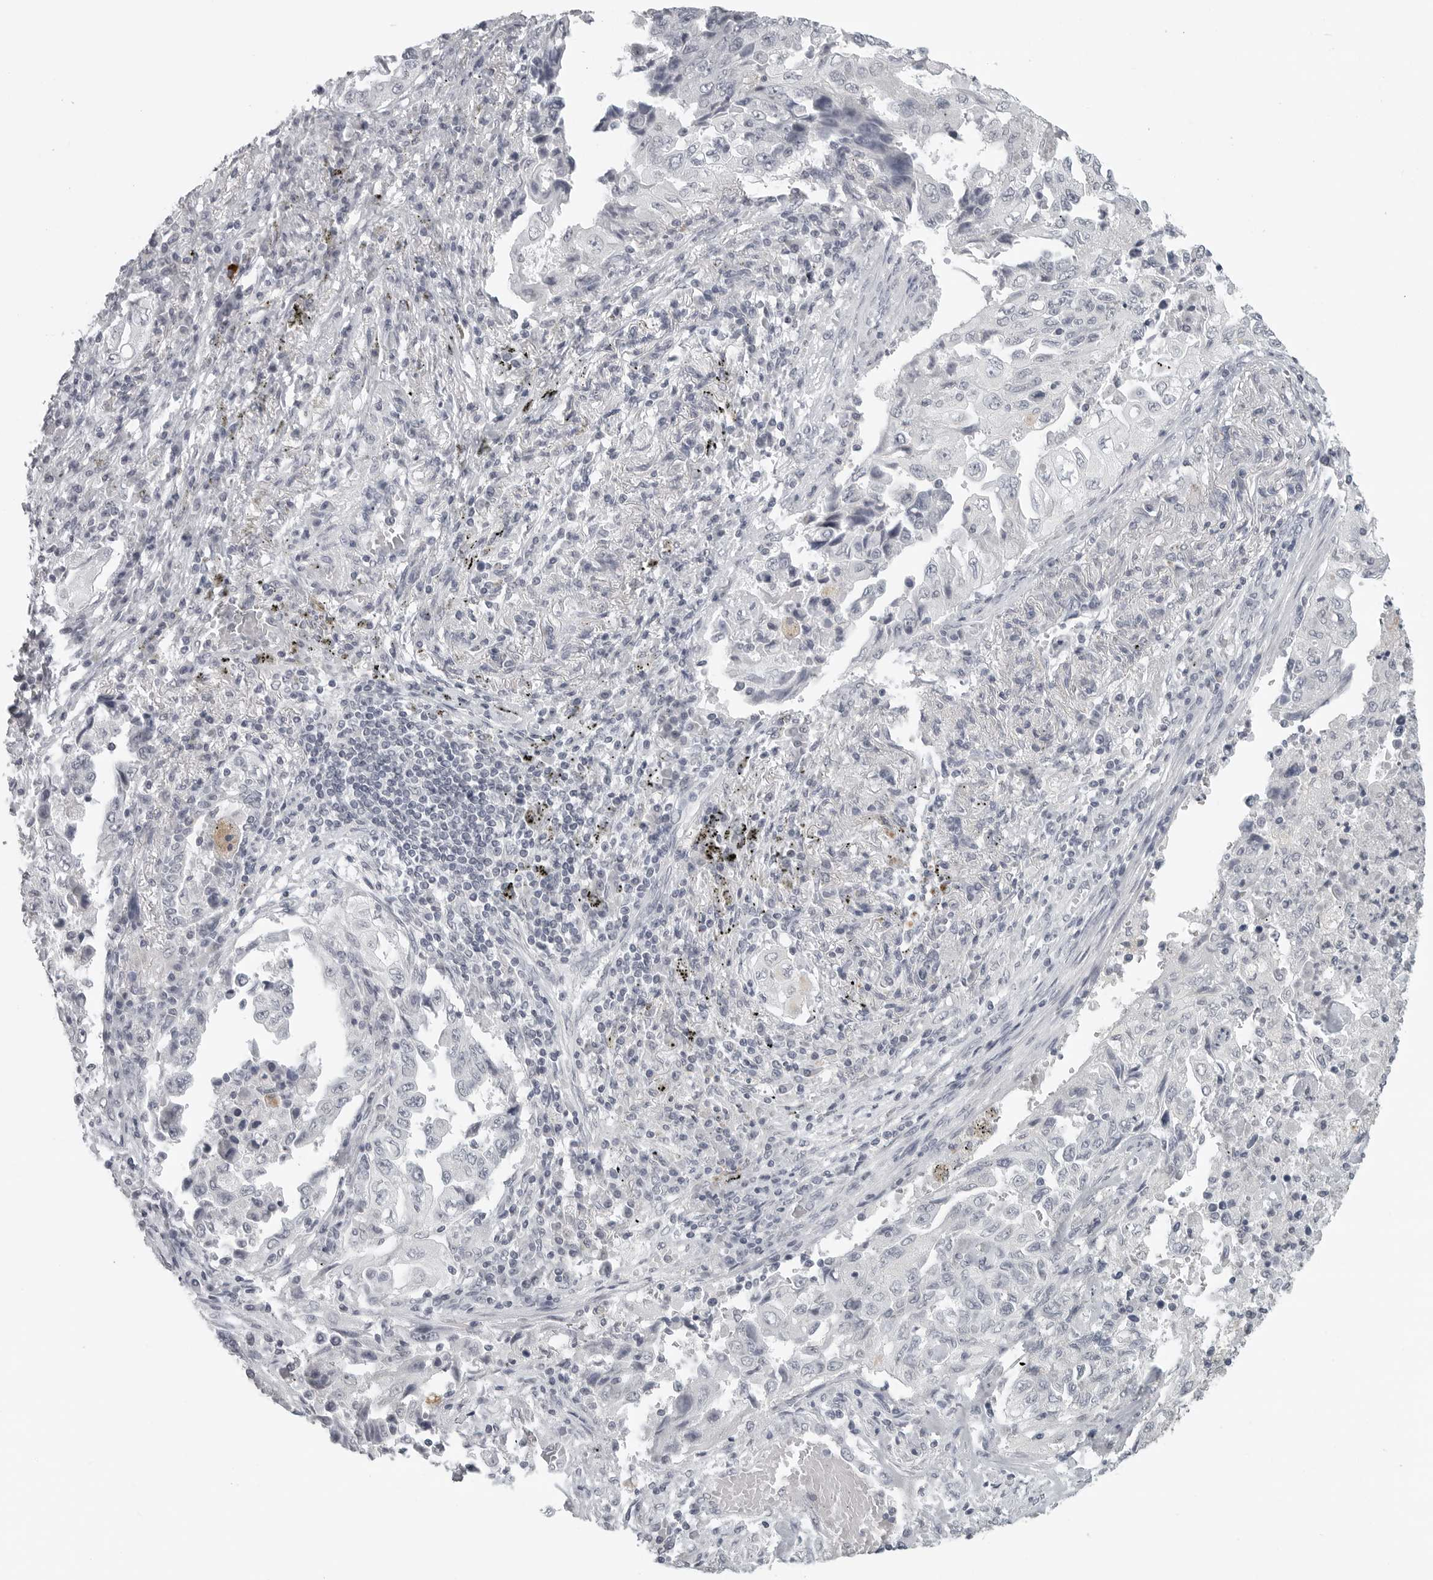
{"staining": {"intensity": "negative", "quantity": "none", "location": "none"}, "tissue": "lung cancer", "cell_type": "Tumor cells", "image_type": "cancer", "snomed": [{"axis": "morphology", "description": "Adenocarcinoma, NOS"}, {"axis": "topography", "description": "Lung"}], "caption": "Immunohistochemistry micrograph of neoplastic tissue: lung cancer (adenocarcinoma) stained with DAB (3,3'-diaminobenzidine) demonstrates no significant protein staining in tumor cells.", "gene": "BPIFA1", "patient": {"sex": "female", "age": 51}}